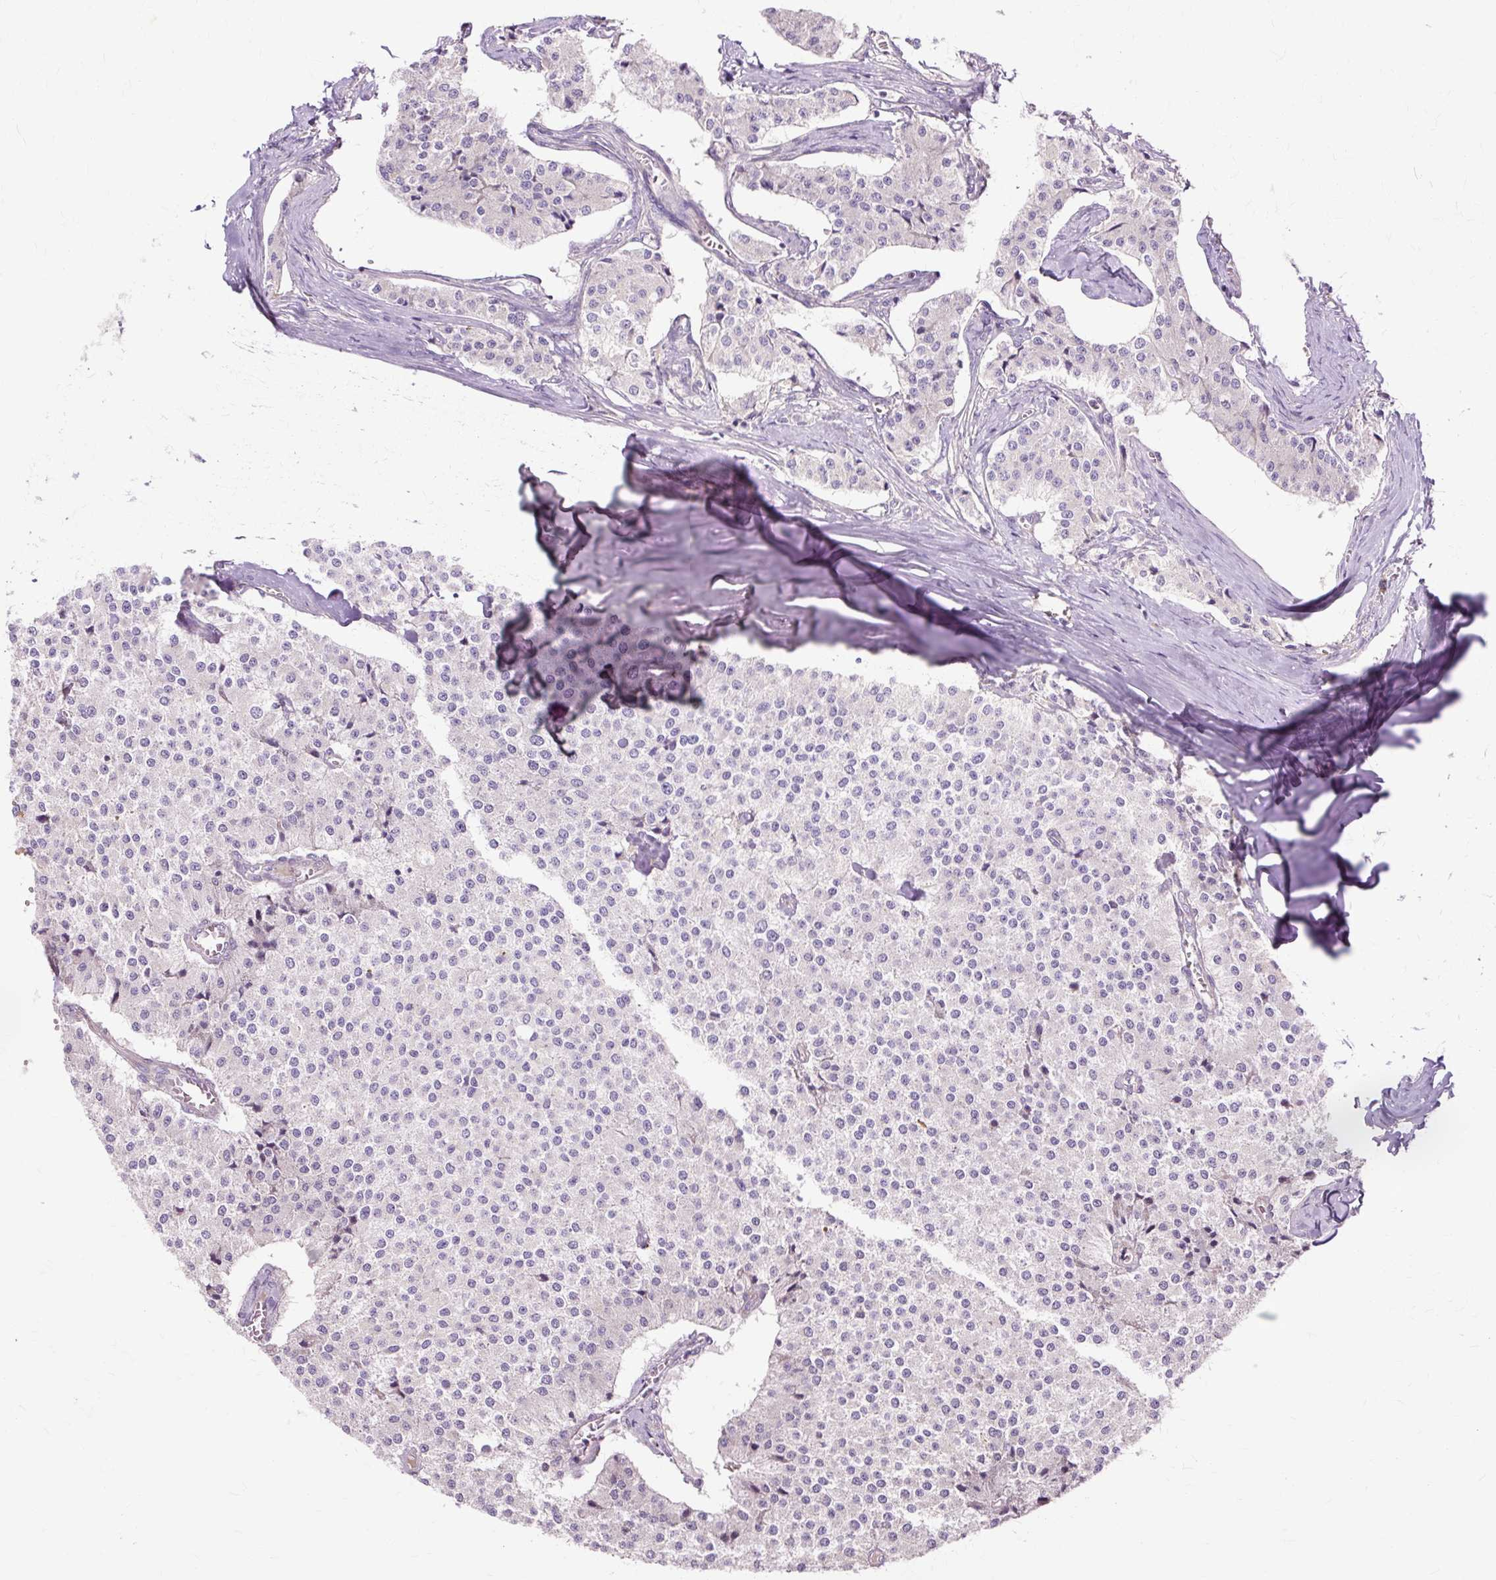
{"staining": {"intensity": "moderate", "quantity": "25%-75%", "location": "cytoplasmic/membranous"}, "tissue": "carcinoid", "cell_type": "Tumor cells", "image_type": "cancer", "snomed": [{"axis": "morphology", "description": "Carcinoid, malignant, NOS"}, {"axis": "topography", "description": "Colon"}], "caption": "Malignant carcinoid was stained to show a protein in brown. There is medium levels of moderate cytoplasmic/membranous positivity in approximately 25%-75% of tumor cells.", "gene": "PDZD2", "patient": {"sex": "female", "age": 52}}